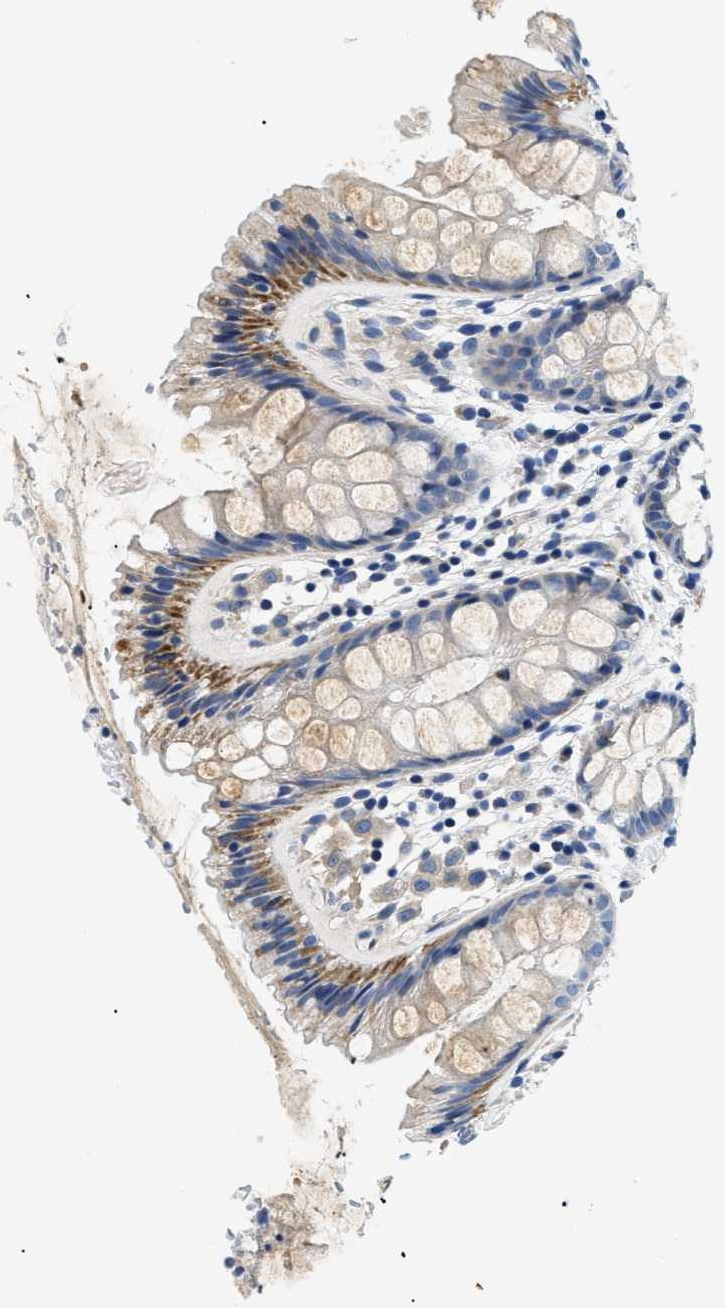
{"staining": {"intensity": "negative", "quantity": "none", "location": "none"}, "tissue": "colon", "cell_type": "Endothelial cells", "image_type": "normal", "snomed": [{"axis": "morphology", "description": "Normal tissue, NOS"}, {"axis": "topography", "description": "Colon"}], "caption": "DAB immunohistochemical staining of benign human colon displays no significant staining in endothelial cells.", "gene": "MEA1", "patient": {"sex": "female", "age": 56}}